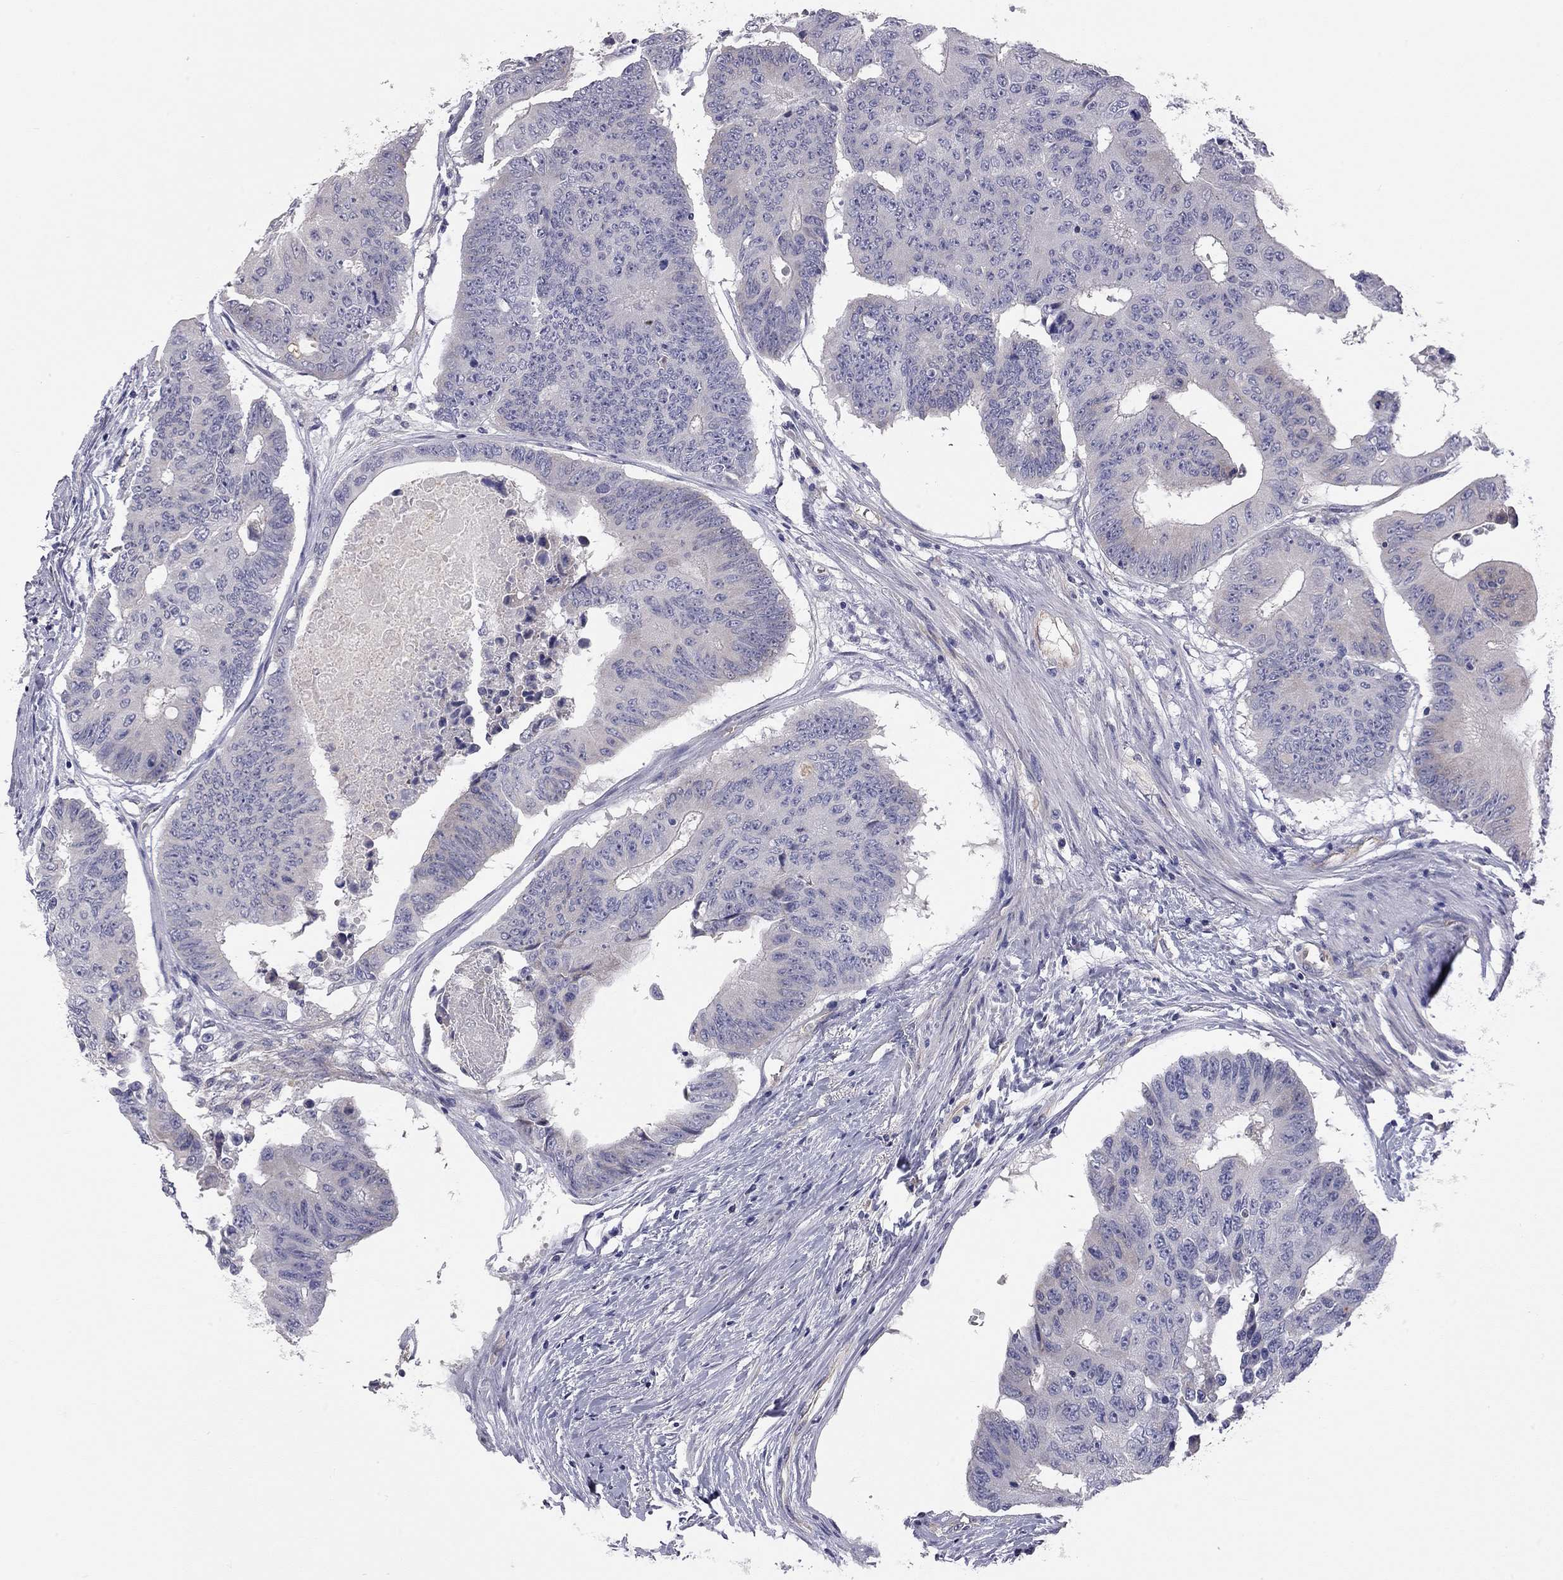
{"staining": {"intensity": "negative", "quantity": "none", "location": "none"}, "tissue": "colorectal cancer", "cell_type": "Tumor cells", "image_type": "cancer", "snomed": [{"axis": "morphology", "description": "Adenocarcinoma, NOS"}, {"axis": "topography", "description": "Rectum"}], "caption": "Tumor cells show no significant staining in colorectal cancer (adenocarcinoma).", "gene": "GPRC5B", "patient": {"sex": "male", "age": 59}}